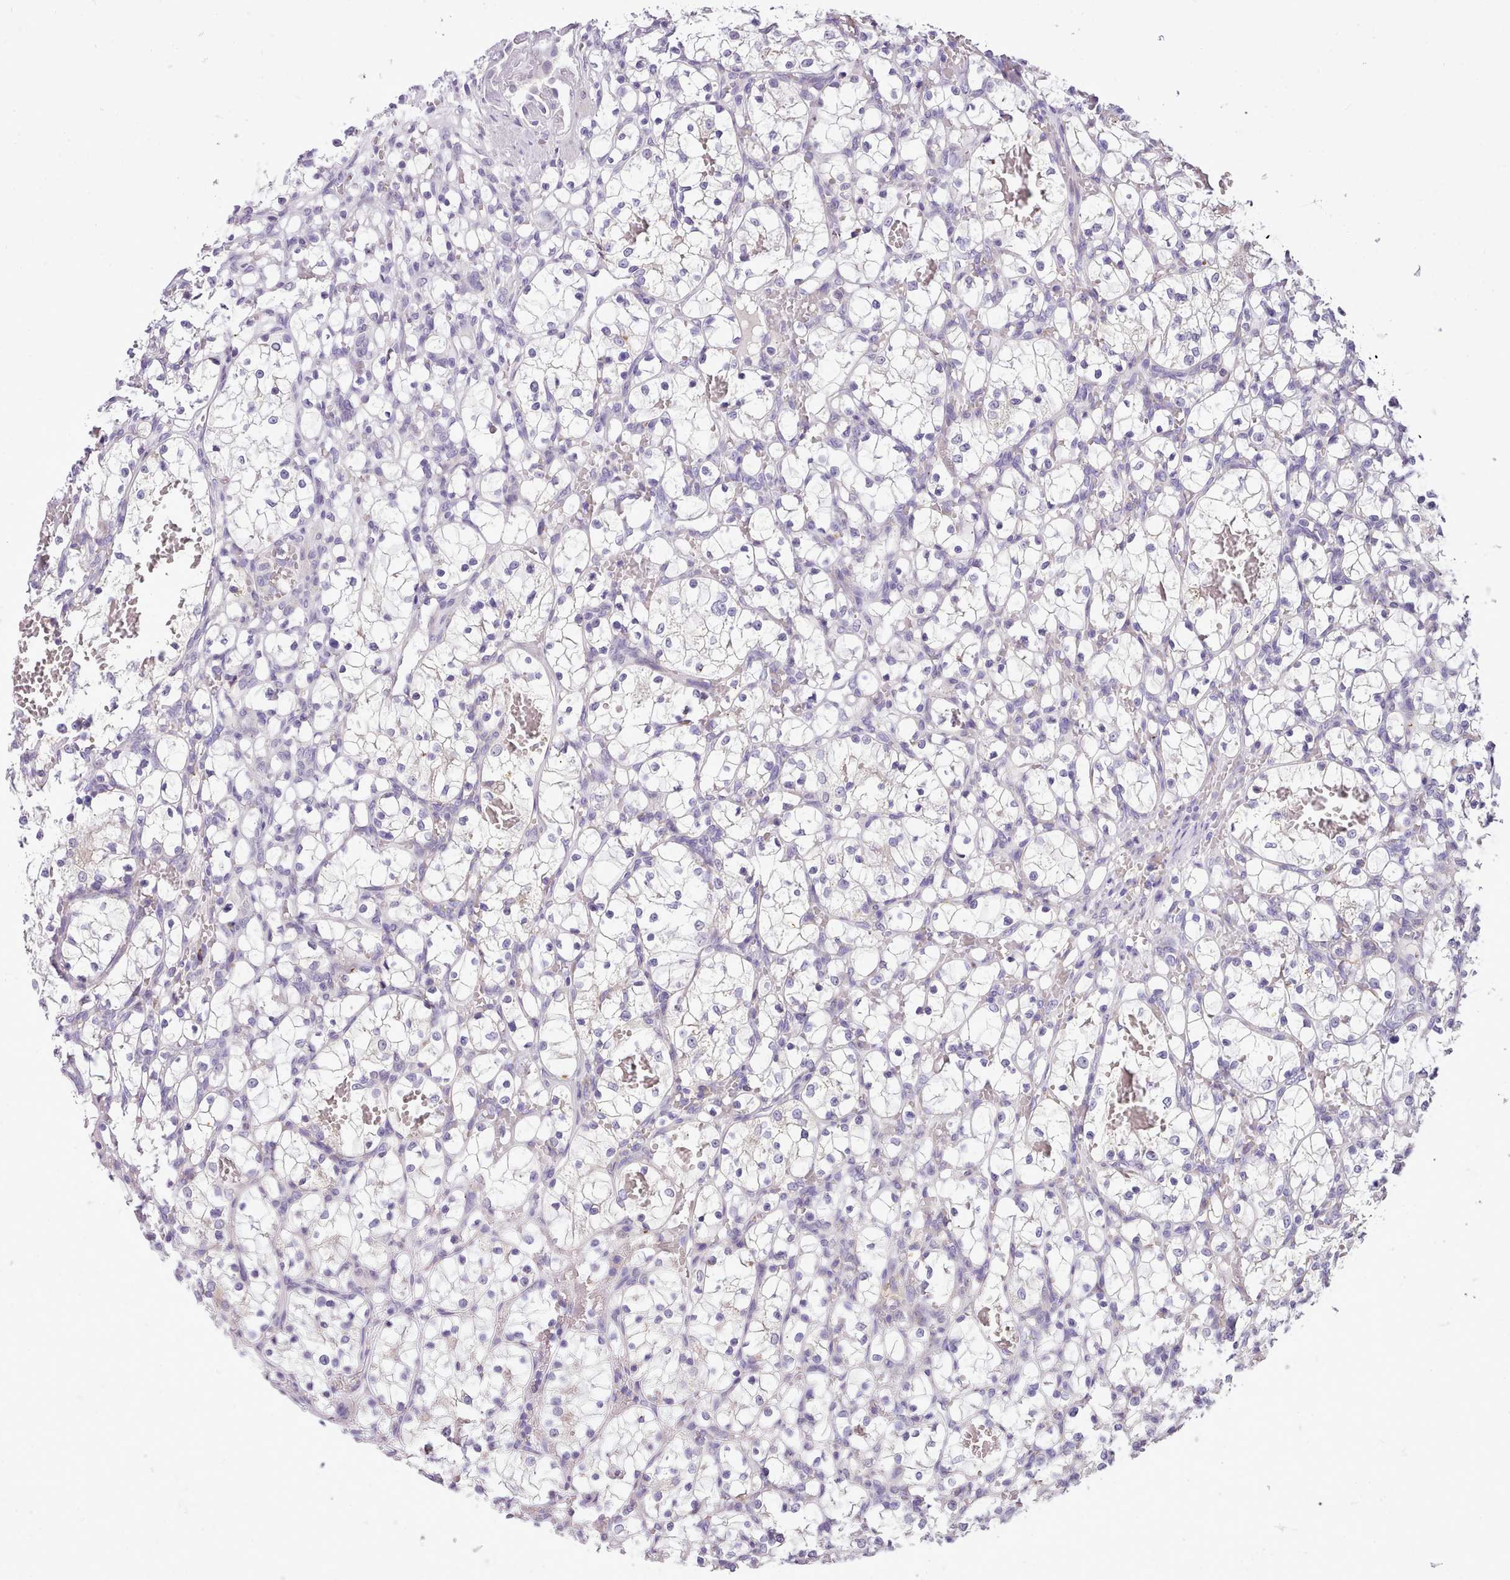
{"staining": {"intensity": "negative", "quantity": "none", "location": "none"}, "tissue": "renal cancer", "cell_type": "Tumor cells", "image_type": "cancer", "snomed": [{"axis": "morphology", "description": "Adenocarcinoma, NOS"}, {"axis": "topography", "description": "Kidney"}], "caption": "Immunohistochemistry (IHC) image of human adenocarcinoma (renal) stained for a protein (brown), which demonstrates no positivity in tumor cells. The staining is performed using DAB (3,3'-diaminobenzidine) brown chromogen with nuclei counter-stained in using hematoxylin.", "gene": "FAM83E", "patient": {"sex": "female", "age": 69}}